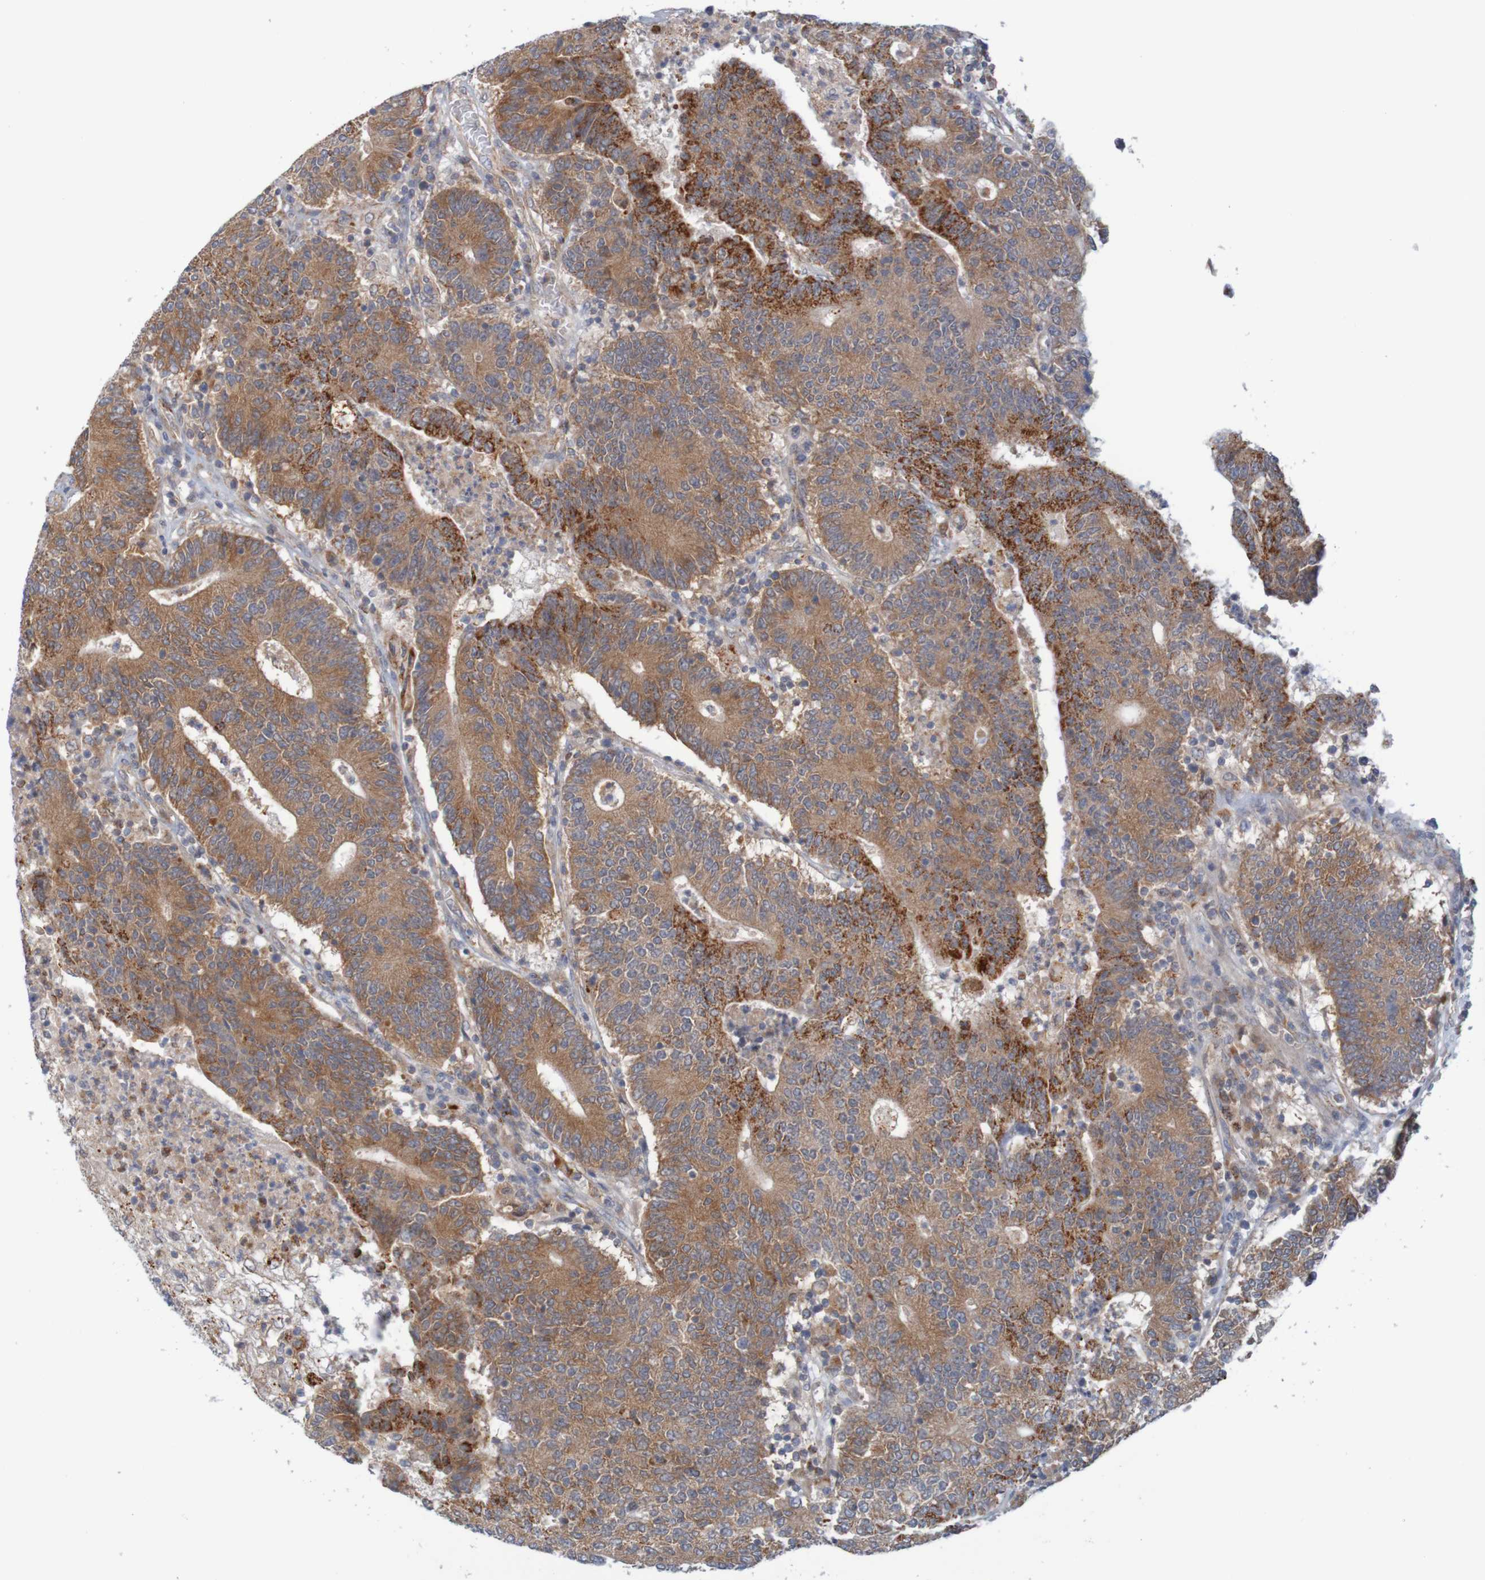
{"staining": {"intensity": "strong", "quantity": ">75%", "location": "cytoplasmic/membranous"}, "tissue": "colorectal cancer", "cell_type": "Tumor cells", "image_type": "cancer", "snomed": [{"axis": "morphology", "description": "Normal tissue, NOS"}, {"axis": "morphology", "description": "Adenocarcinoma, NOS"}, {"axis": "topography", "description": "Colon"}], "caption": "High-magnification brightfield microscopy of colorectal adenocarcinoma stained with DAB (3,3'-diaminobenzidine) (brown) and counterstained with hematoxylin (blue). tumor cells exhibit strong cytoplasmic/membranous positivity is seen in about>75% of cells.", "gene": "NAV2", "patient": {"sex": "female", "age": 75}}